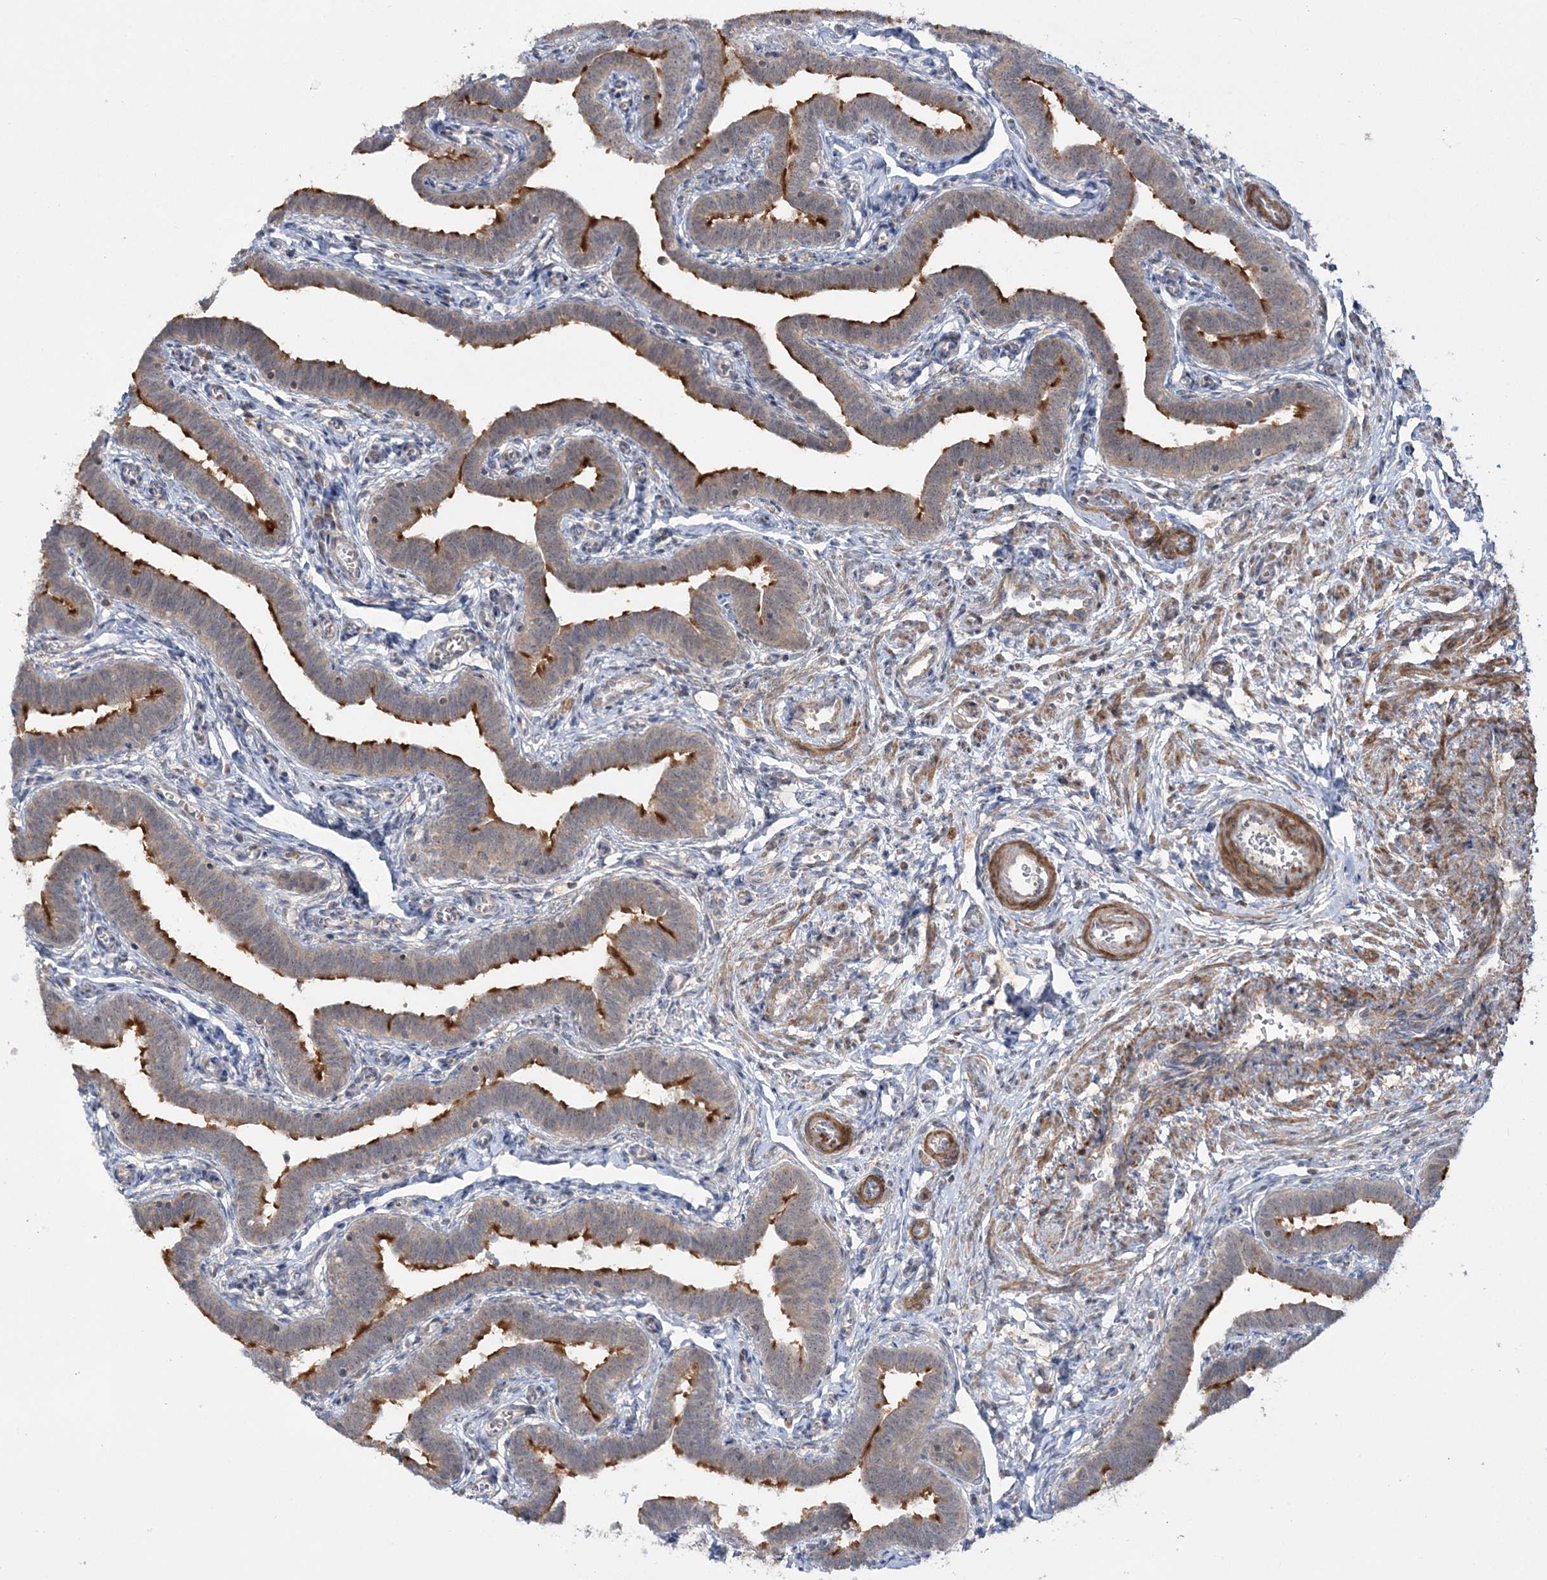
{"staining": {"intensity": "strong", "quantity": "25%-75%", "location": "cytoplasmic/membranous"}, "tissue": "fallopian tube", "cell_type": "Glandular cells", "image_type": "normal", "snomed": [{"axis": "morphology", "description": "Normal tissue, NOS"}, {"axis": "topography", "description": "Fallopian tube"}], "caption": "High-power microscopy captured an immunohistochemistry photomicrograph of benign fallopian tube, revealing strong cytoplasmic/membranous staining in approximately 25%-75% of glandular cells. (Stains: DAB (3,3'-diaminobenzidine) in brown, nuclei in blue, Microscopy: brightfield microscopy at high magnification).", "gene": "MOCS2", "patient": {"sex": "female", "age": 36}}